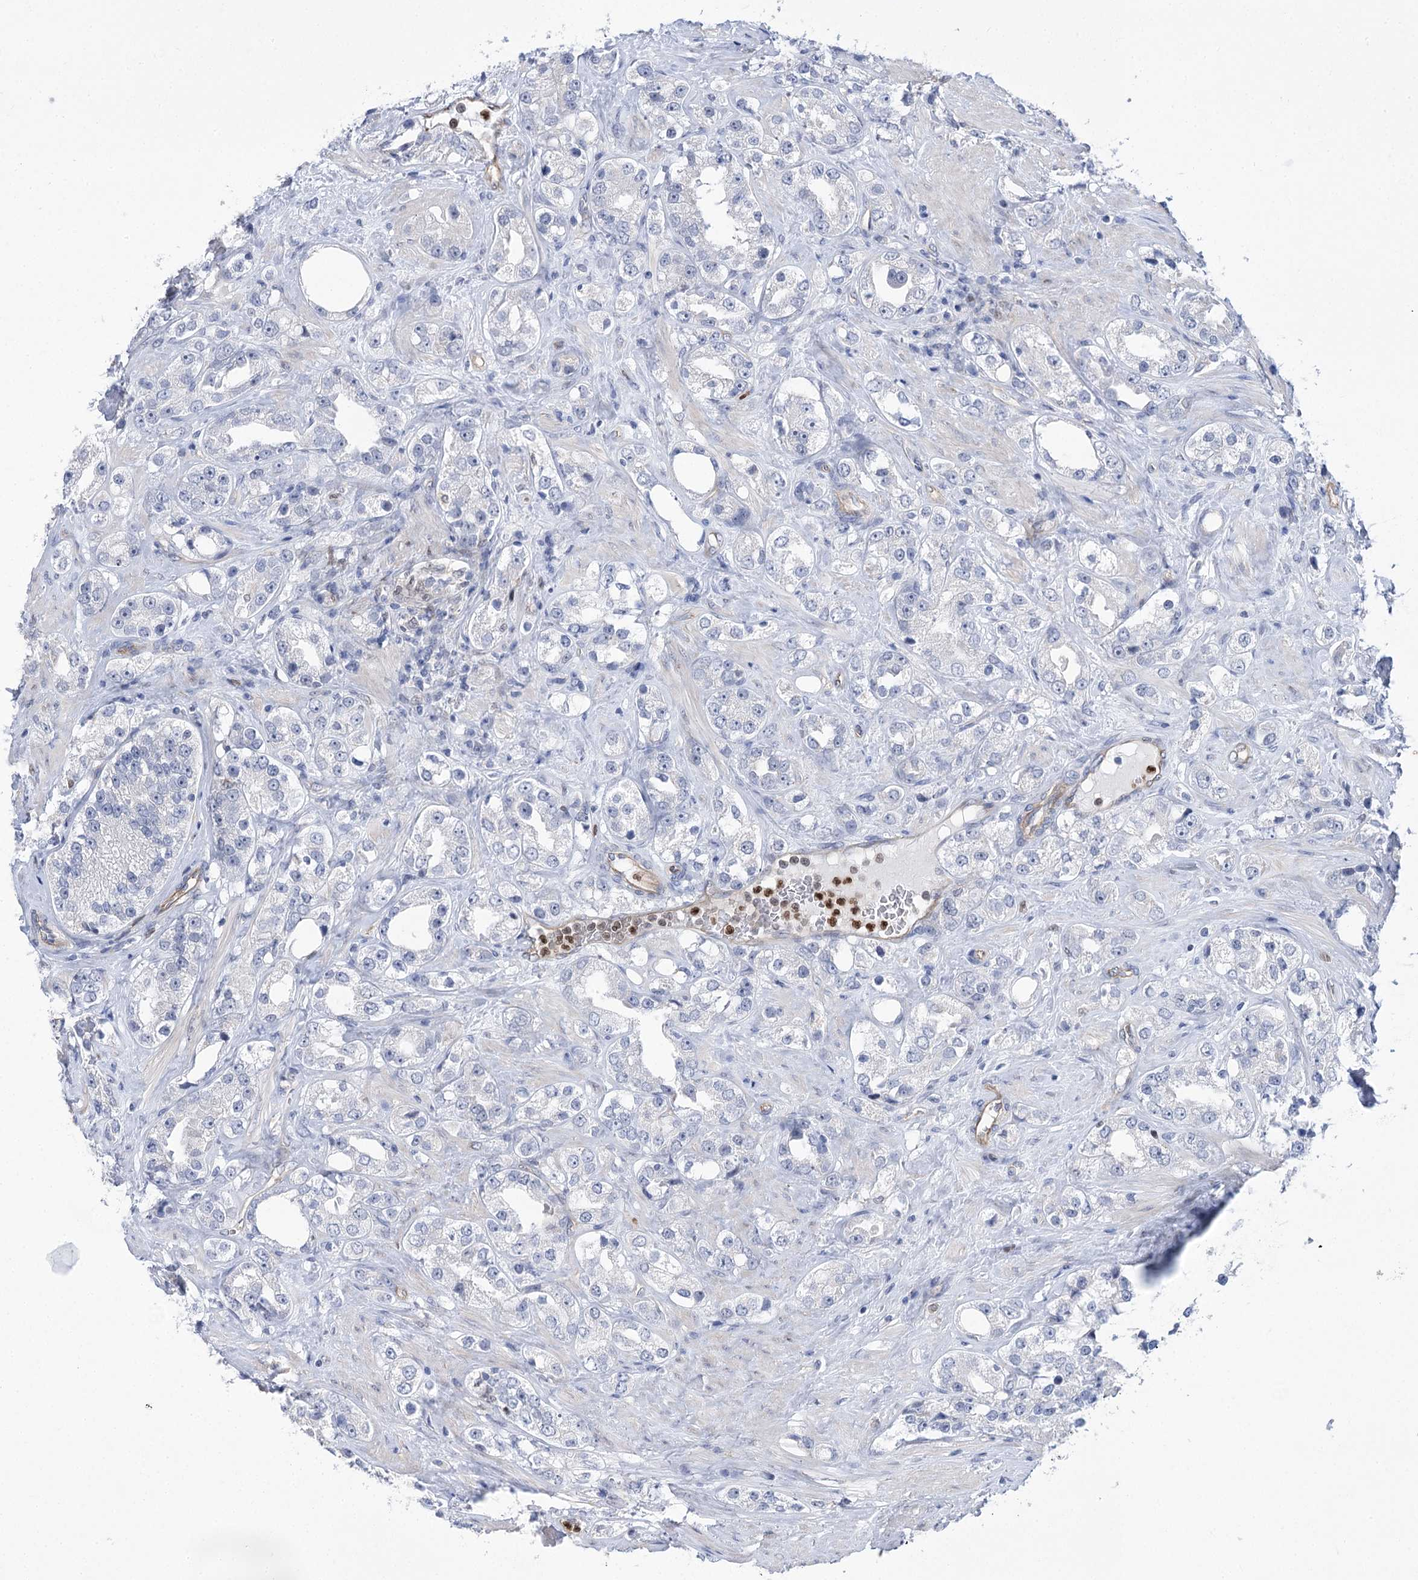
{"staining": {"intensity": "negative", "quantity": "none", "location": "none"}, "tissue": "prostate cancer", "cell_type": "Tumor cells", "image_type": "cancer", "snomed": [{"axis": "morphology", "description": "Adenocarcinoma, NOS"}, {"axis": "topography", "description": "Prostate"}], "caption": "A high-resolution micrograph shows IHC staining of adenocarcinoma (prostate), which exhibits no significant expression in tumor cells. Nuclei are stained in blue.", "gene": "THAP6", "patient": {"sex": "male", "age": 79}}